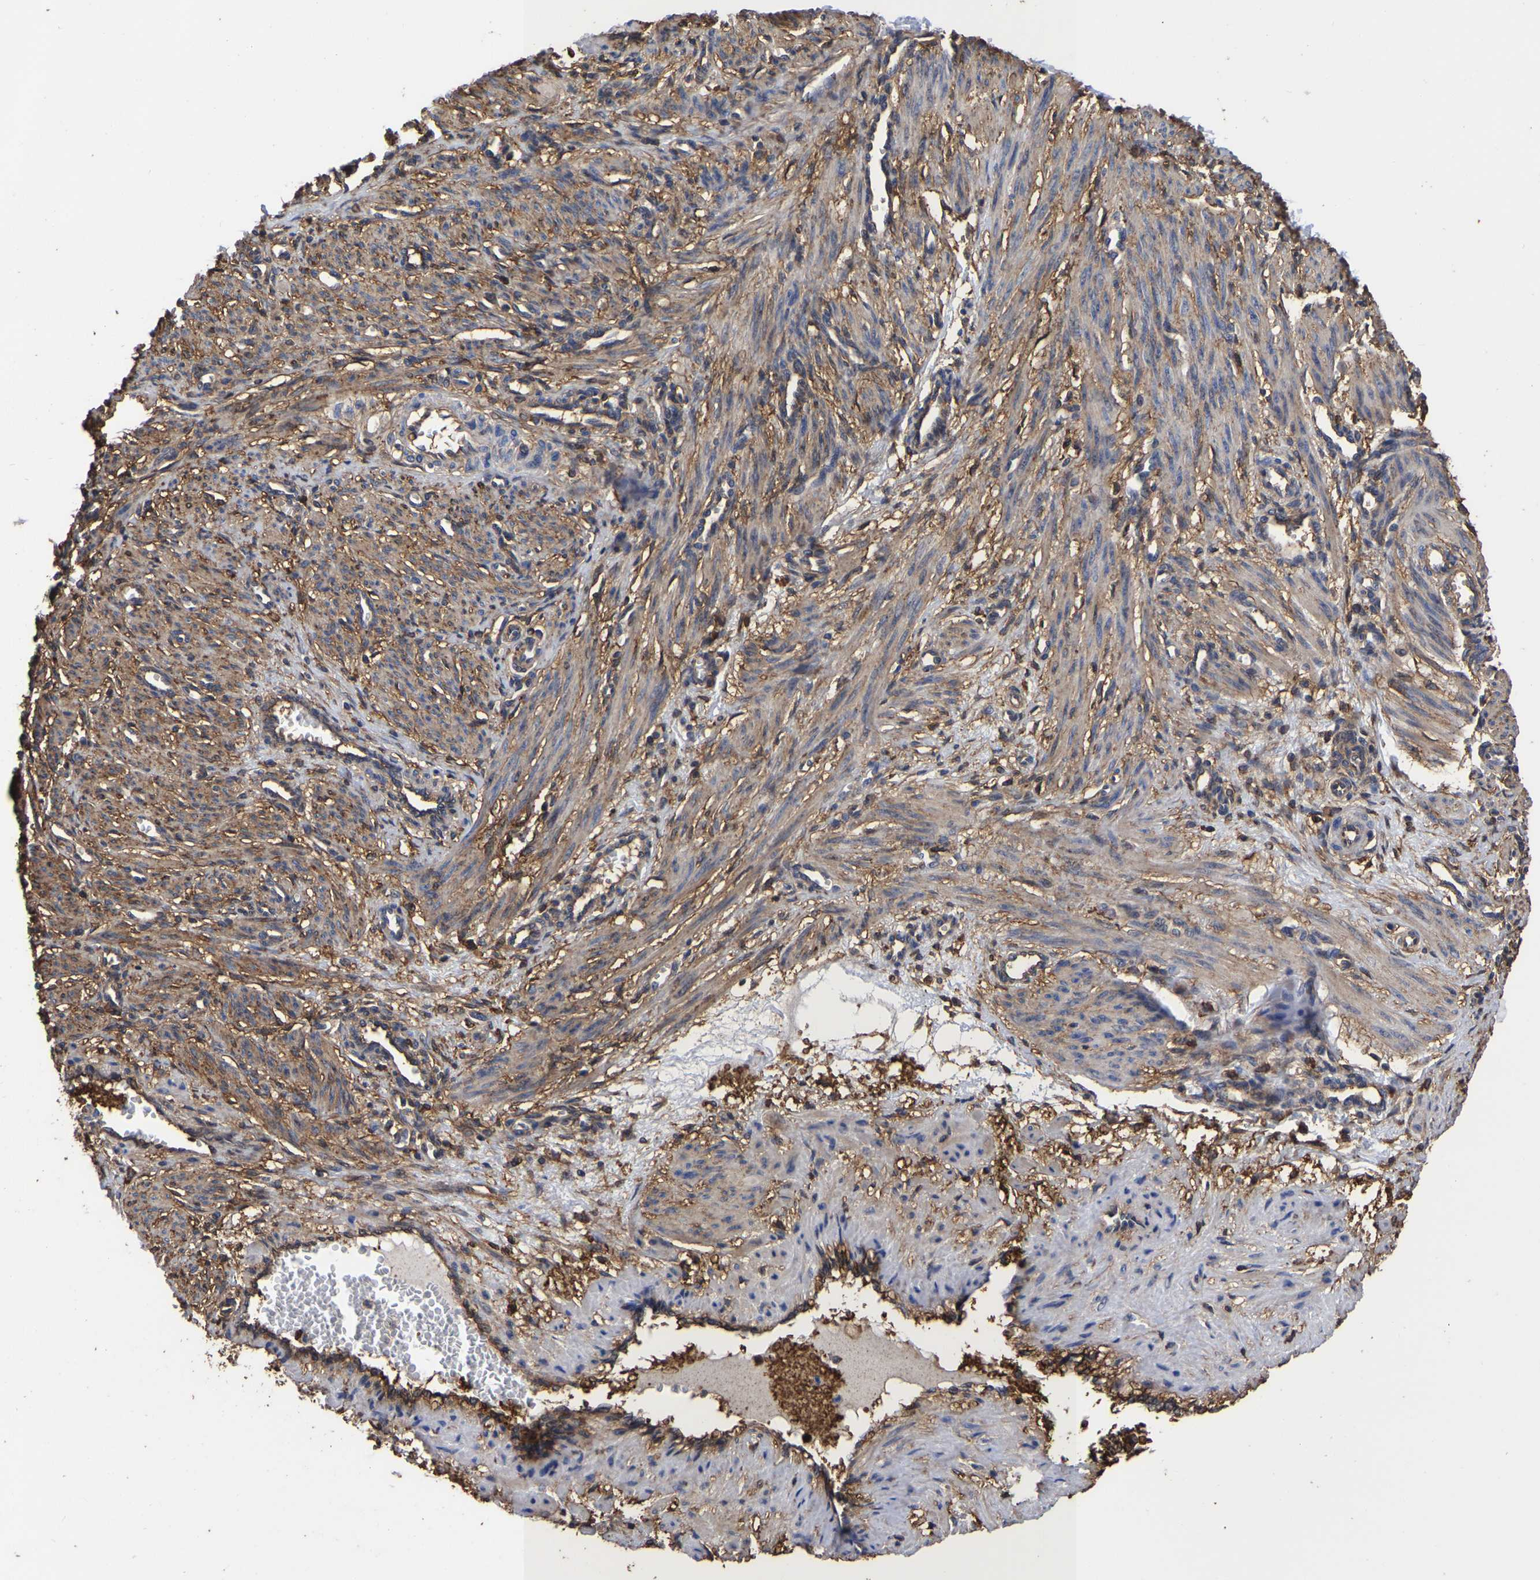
{"staining": {"intensity": "weak", "quantity": ">75%", "location": "cytoplasmic/membranous"}, "tissue": "smooth muscle", "cell_type": "Smooth muscle cells", "image_type": "normal", "snomed": [{"axis": "morphology", "description": "Normal tissue, NOS"}, {"axis": "topography", "description": "Endometrium"}], "caption": "Weak cytoplasmic/membranous staining is identified in about >75% of smooth muscle cells in normal smooth muscle.", "gene": "LIF", "patient": {"sex": "female", "age": 33}}